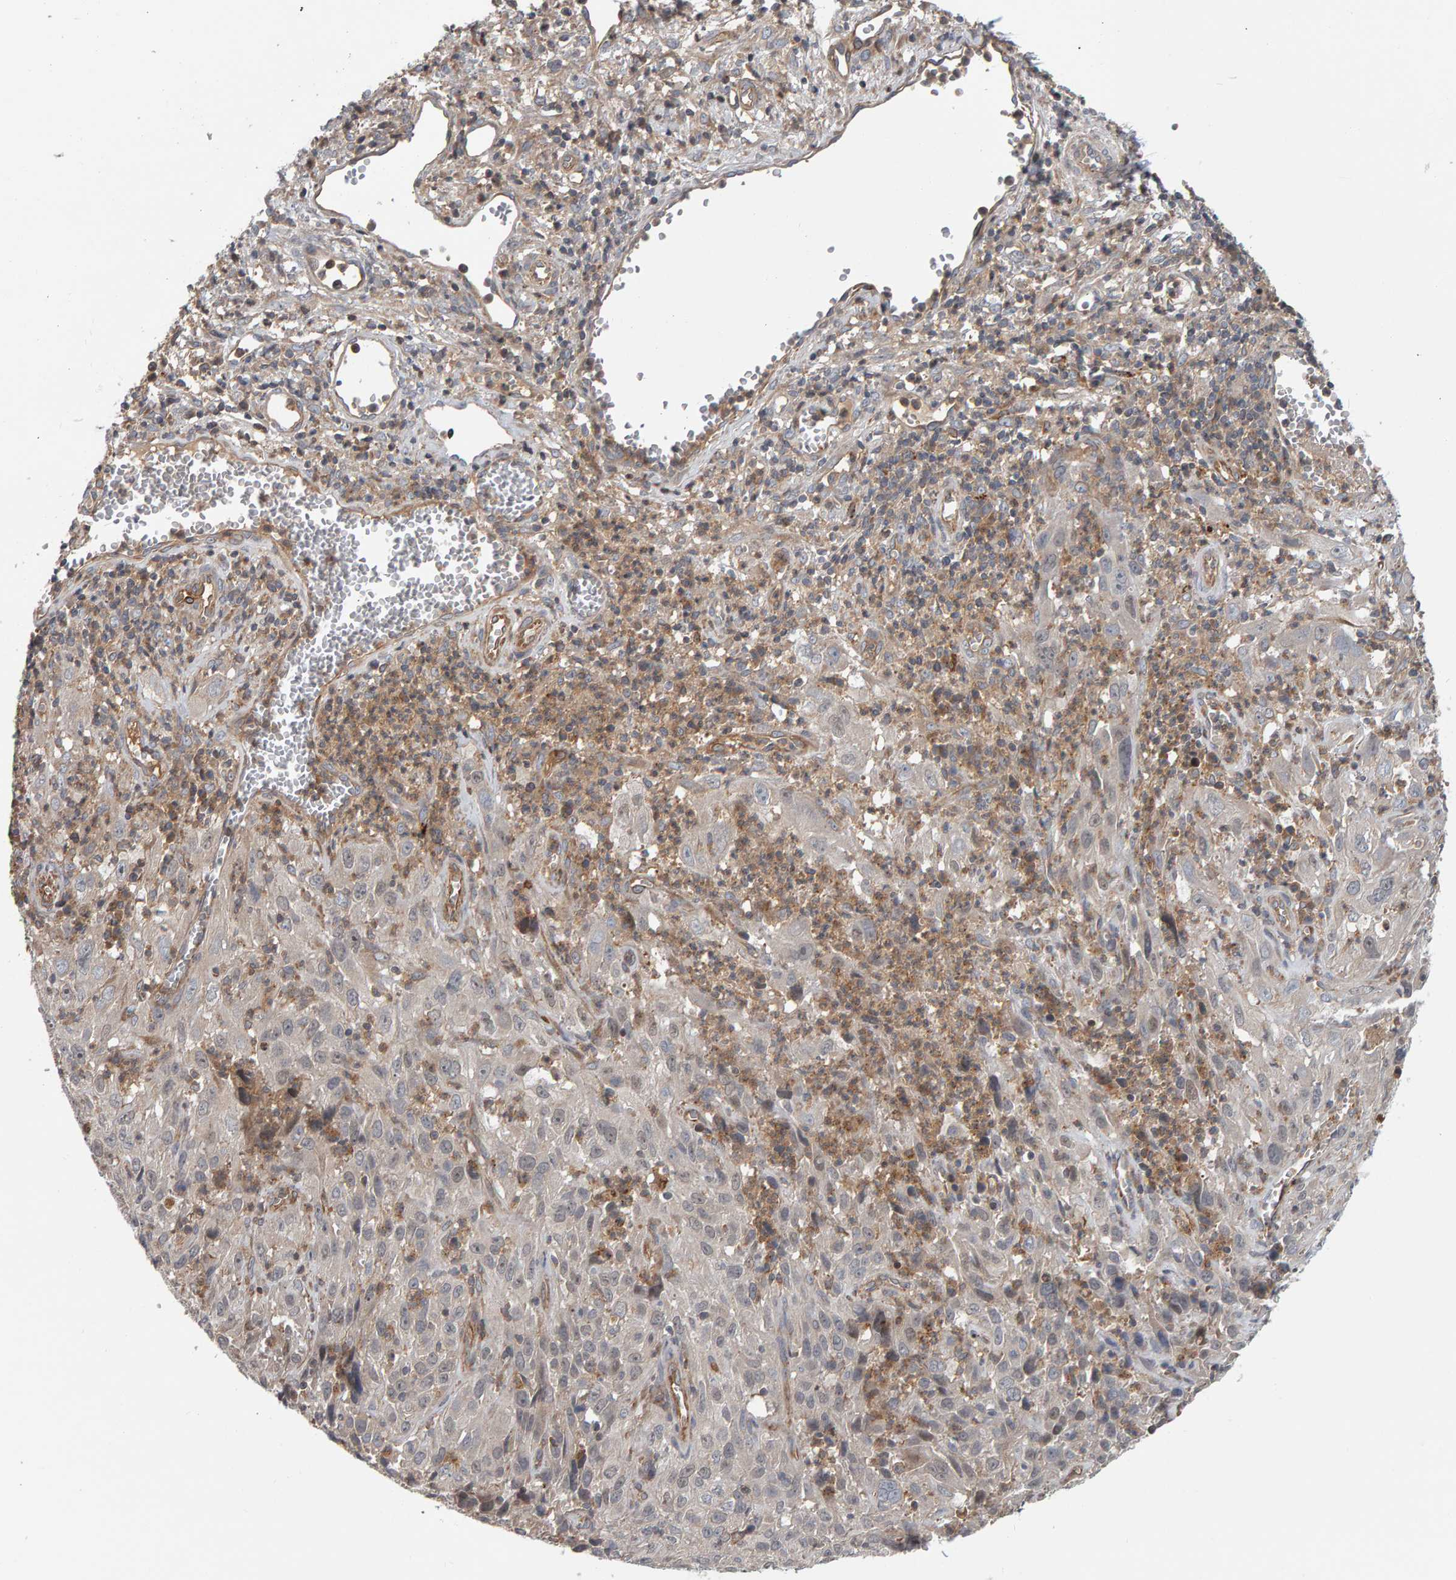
{"staining": {"intensity": "negative", "quantity": "none", "location": "none"}, "tissue": "cervical cancer", "cell_type": "Tumor cells", "image_type": "cancer", "snomed": [{"axis": "morphology", "description": "Squamous cell carcinoma, NOS"}, {"axis": "topography", "description": "Cervix"}], "caption": "Tumor cells show no significant protein staining in cervical squamous cell carcinoma.", "gene": "C9orf72", "patient": {"sex": "female", "age": 32}}